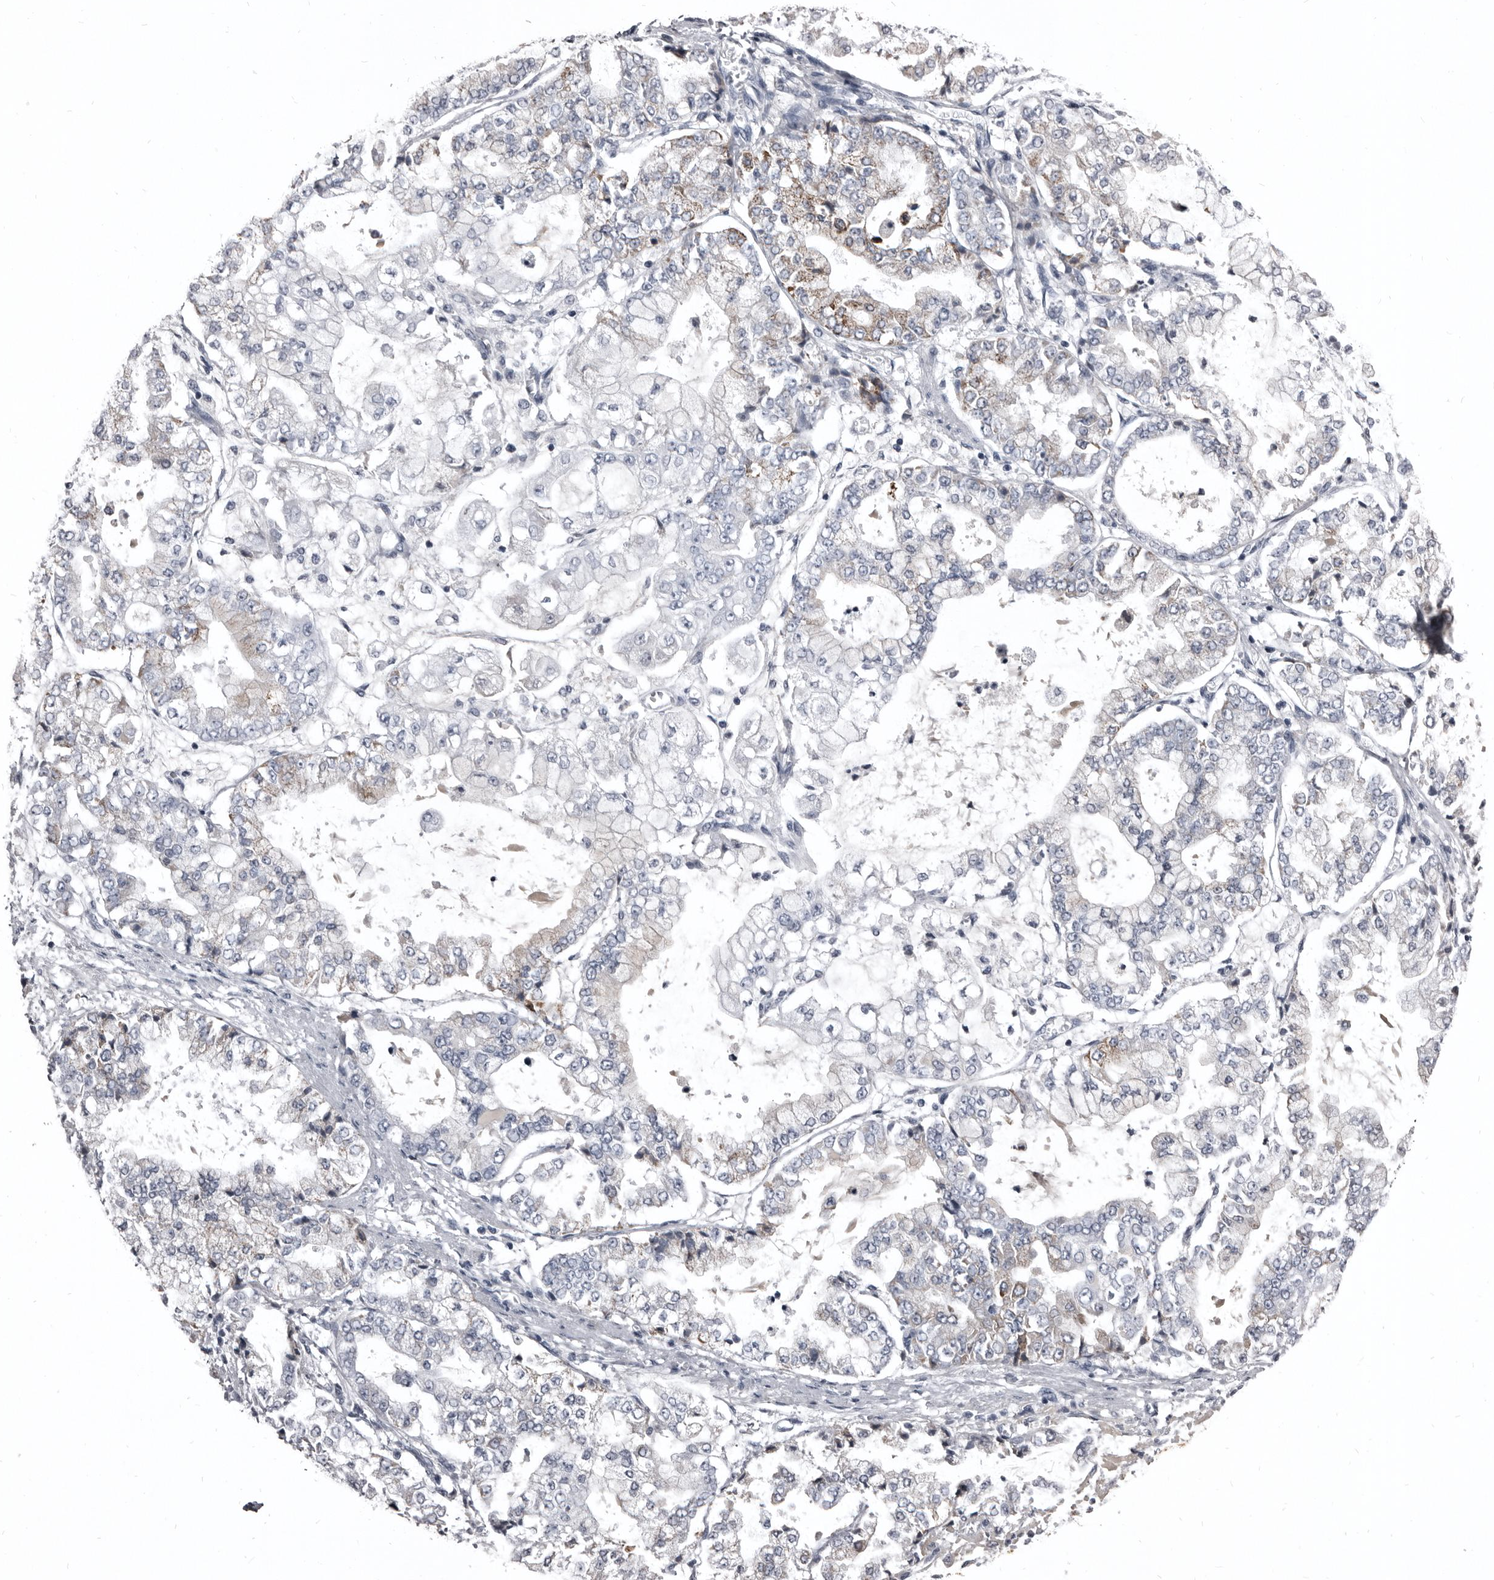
{"staining": {"intensity": "moderate", "quantity": "<25%", "location": "cytoplasmic/membranous"}, "tissue": "stomach cancer", "cell_type": "Tumor cells", "image_type": "cancer", "snomed": [{"axis": "morphology", "description": "Adenocarcinoma, NOS"}, {"axis": "topography", "description": "Stomach"}], "caption": "Adenocarcinoma (stomach) tissue displays moderate cytoplasmic/membranous staining in about <25% of tumor cells, visualized by immunohistochemistry.", "gene": "GREB1", "patient": {"sex": "male", "age": 76}}